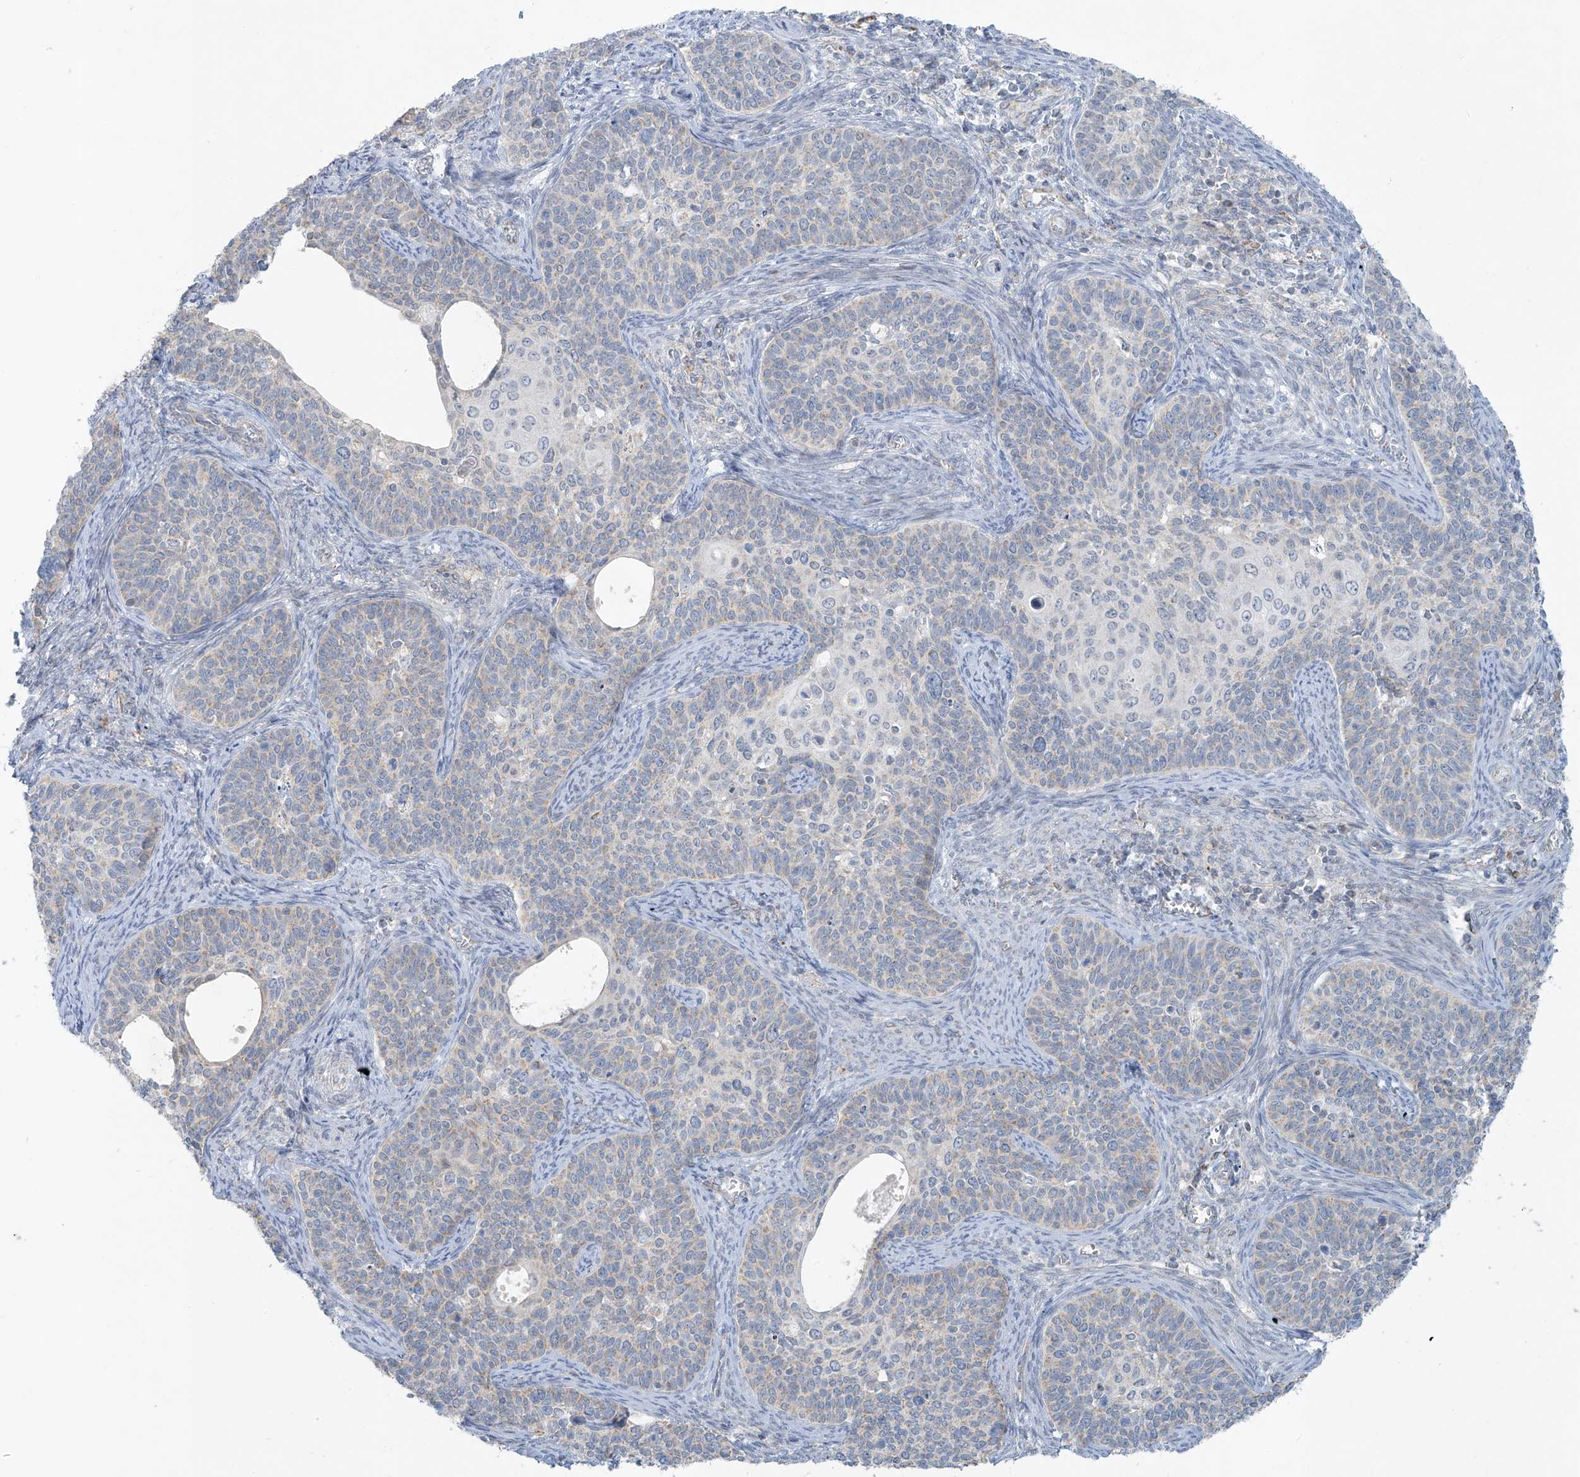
{"staining": {"intensity": "negative", "quantity": "none", "location": "none"}, "tissue": "cervical cancer", "cell_type": "Tumor cells", "image_type": "cancer", "snomed": [{"axis": "morphology", "description": "Squamous cell carcinoma, NOS"}, {"axis": "topography", "description": "Cervix"}], "caption": "A high-resolution micrograph shows IHC staining of cervical squamous cell carcinoma, which exhibits no significant staining in tumor cells. (DAB IHC with hematoxylin counter stain).", "gene": "SMDT1", "patient": {"sex": "female", "age": 33}}